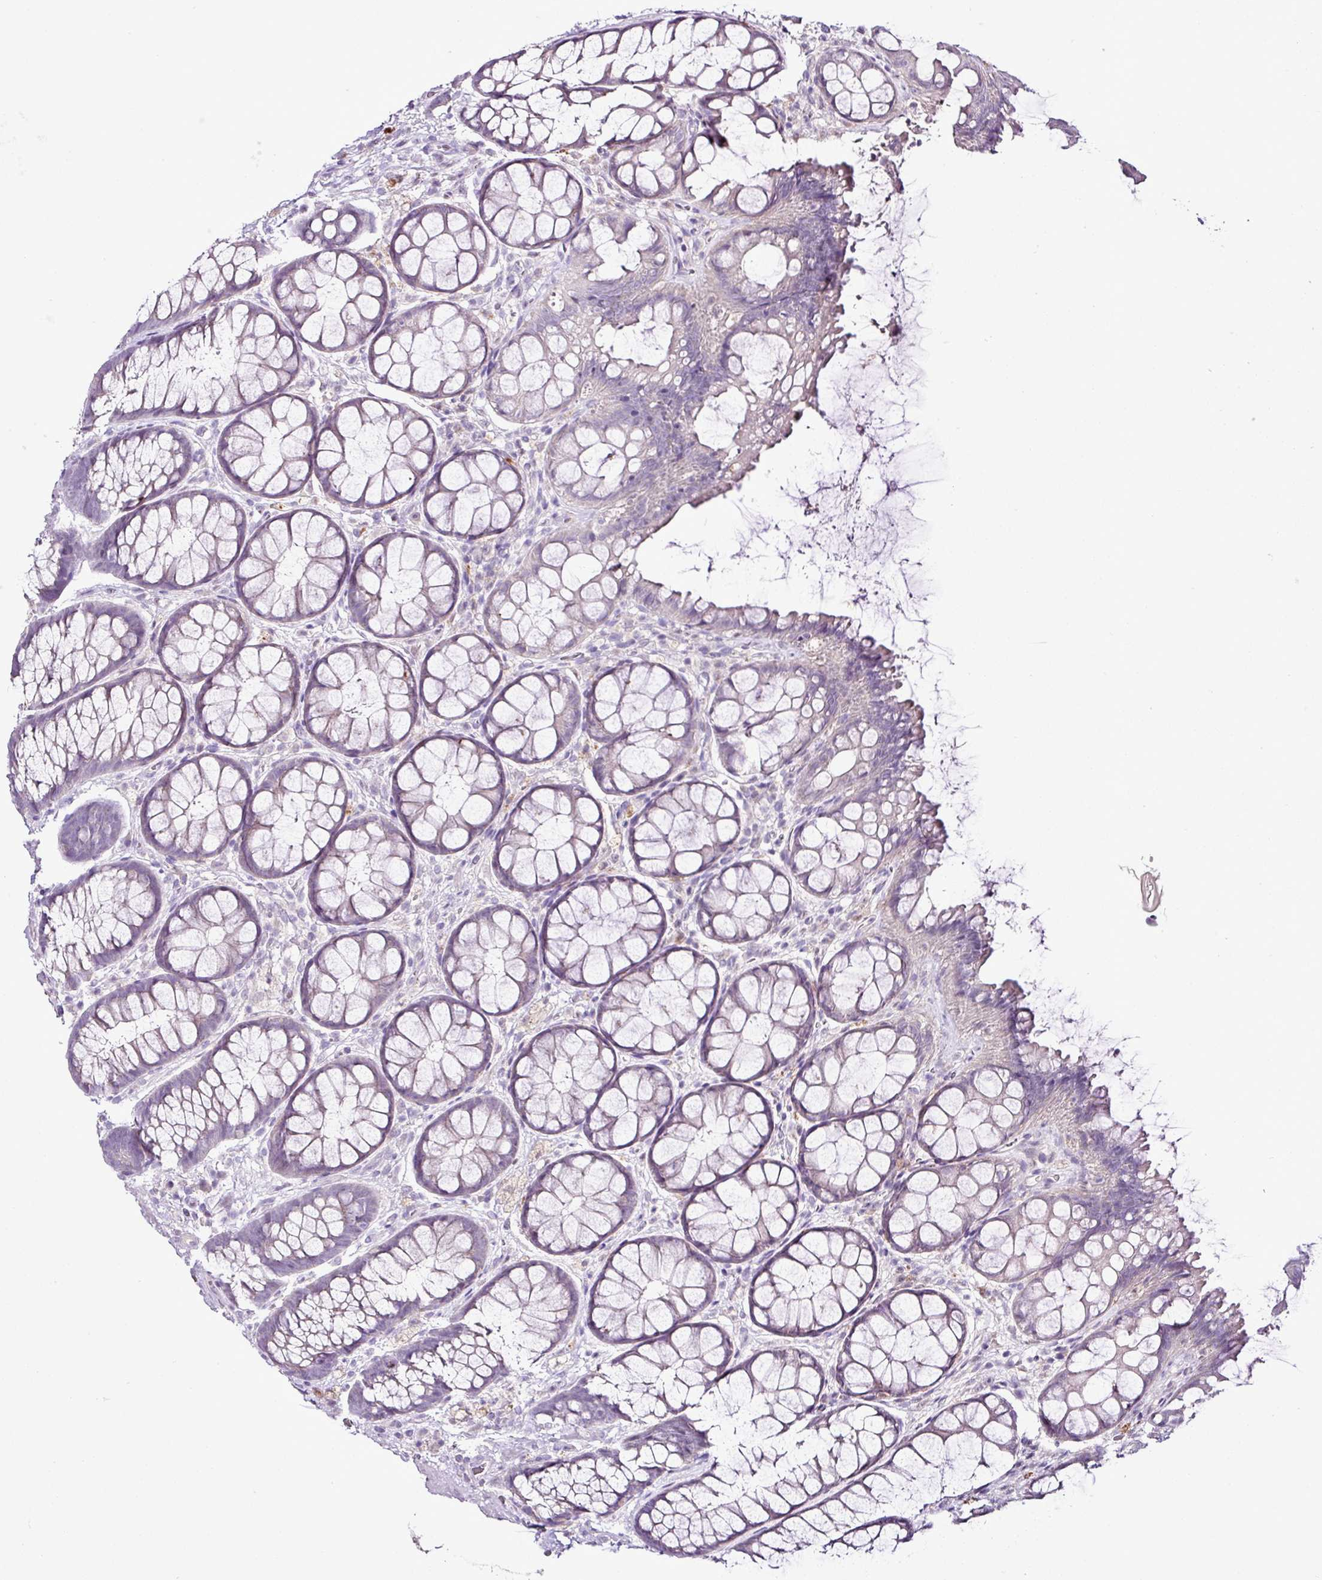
{"staining": {"intensity": "negative", "quantity": "none", "location": "none"}, "tissue": "rectum", "cell_type": "Glandular cells", "image_type": "normal", "snomed": [{"axis": "morphology", "description": "Normal tissue, NOS"}, {"axis": "topography", "description": "Rectum"}], "caption": "Human rectum stained for a protein using IHC exhibits no positivity in glandular cells.", "gene": "ESR1", "patient": {"sex": "female", "age": 67}}